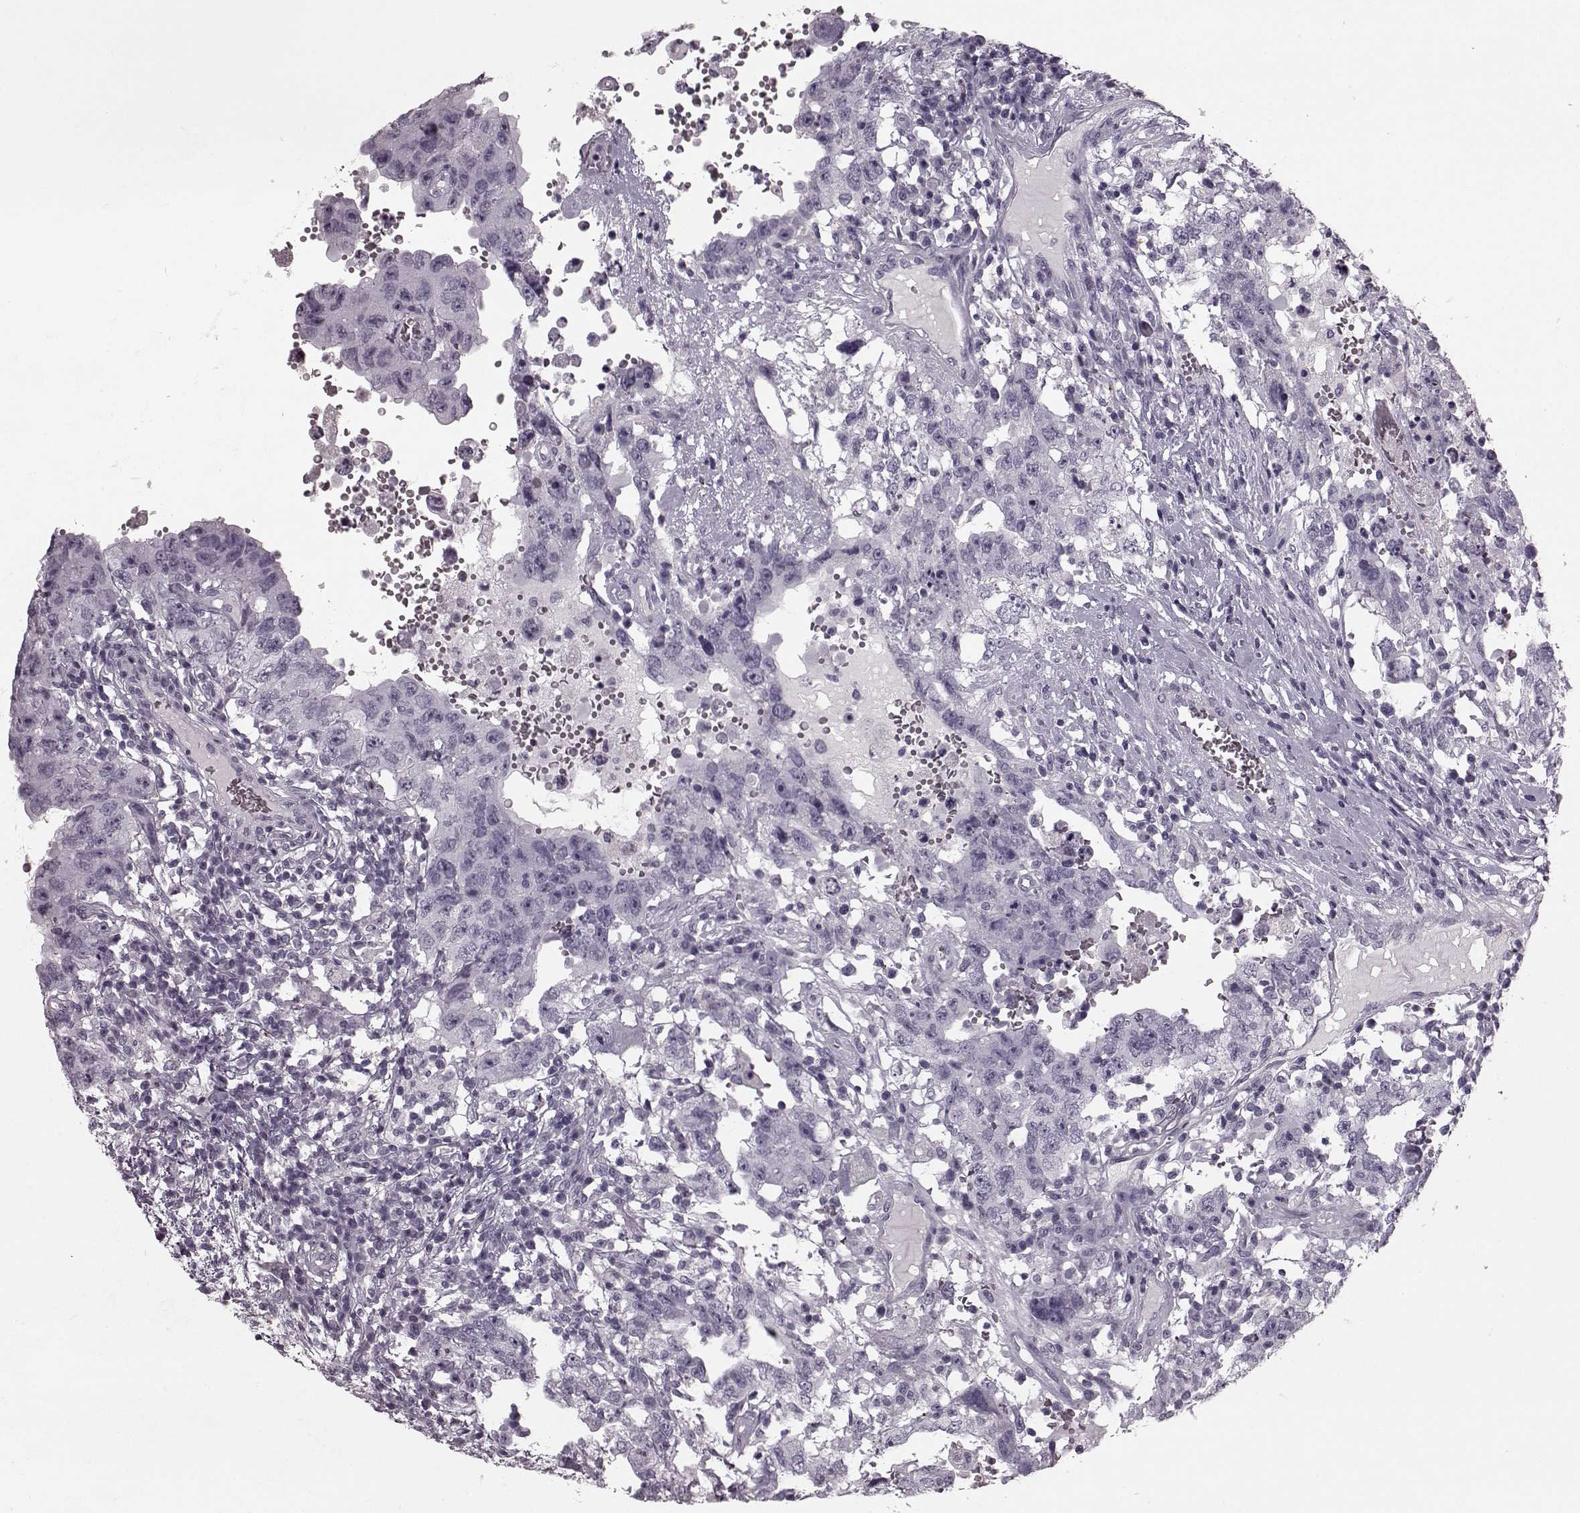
{"staining": {"intensity": "negative", "quantity": "none", "location": "none"}, "tissue": "testis cancer", "cell_type": "Tumor cells", "image_type": "cancer", "snomed": [{"axis": "morphology", "description": "Carcinoma, Embryonal, NOS"}, {"axis": "topography", "description": "Testis"}], "caption": "An IHC photomicrograph of testis cancer (embryonal carcinoma) is shown. There is no staining in tumor cells of testis cancer (embryonal carcinoma).", "gene": "CST7", "patient": {"sex": "male", "age": 26}}